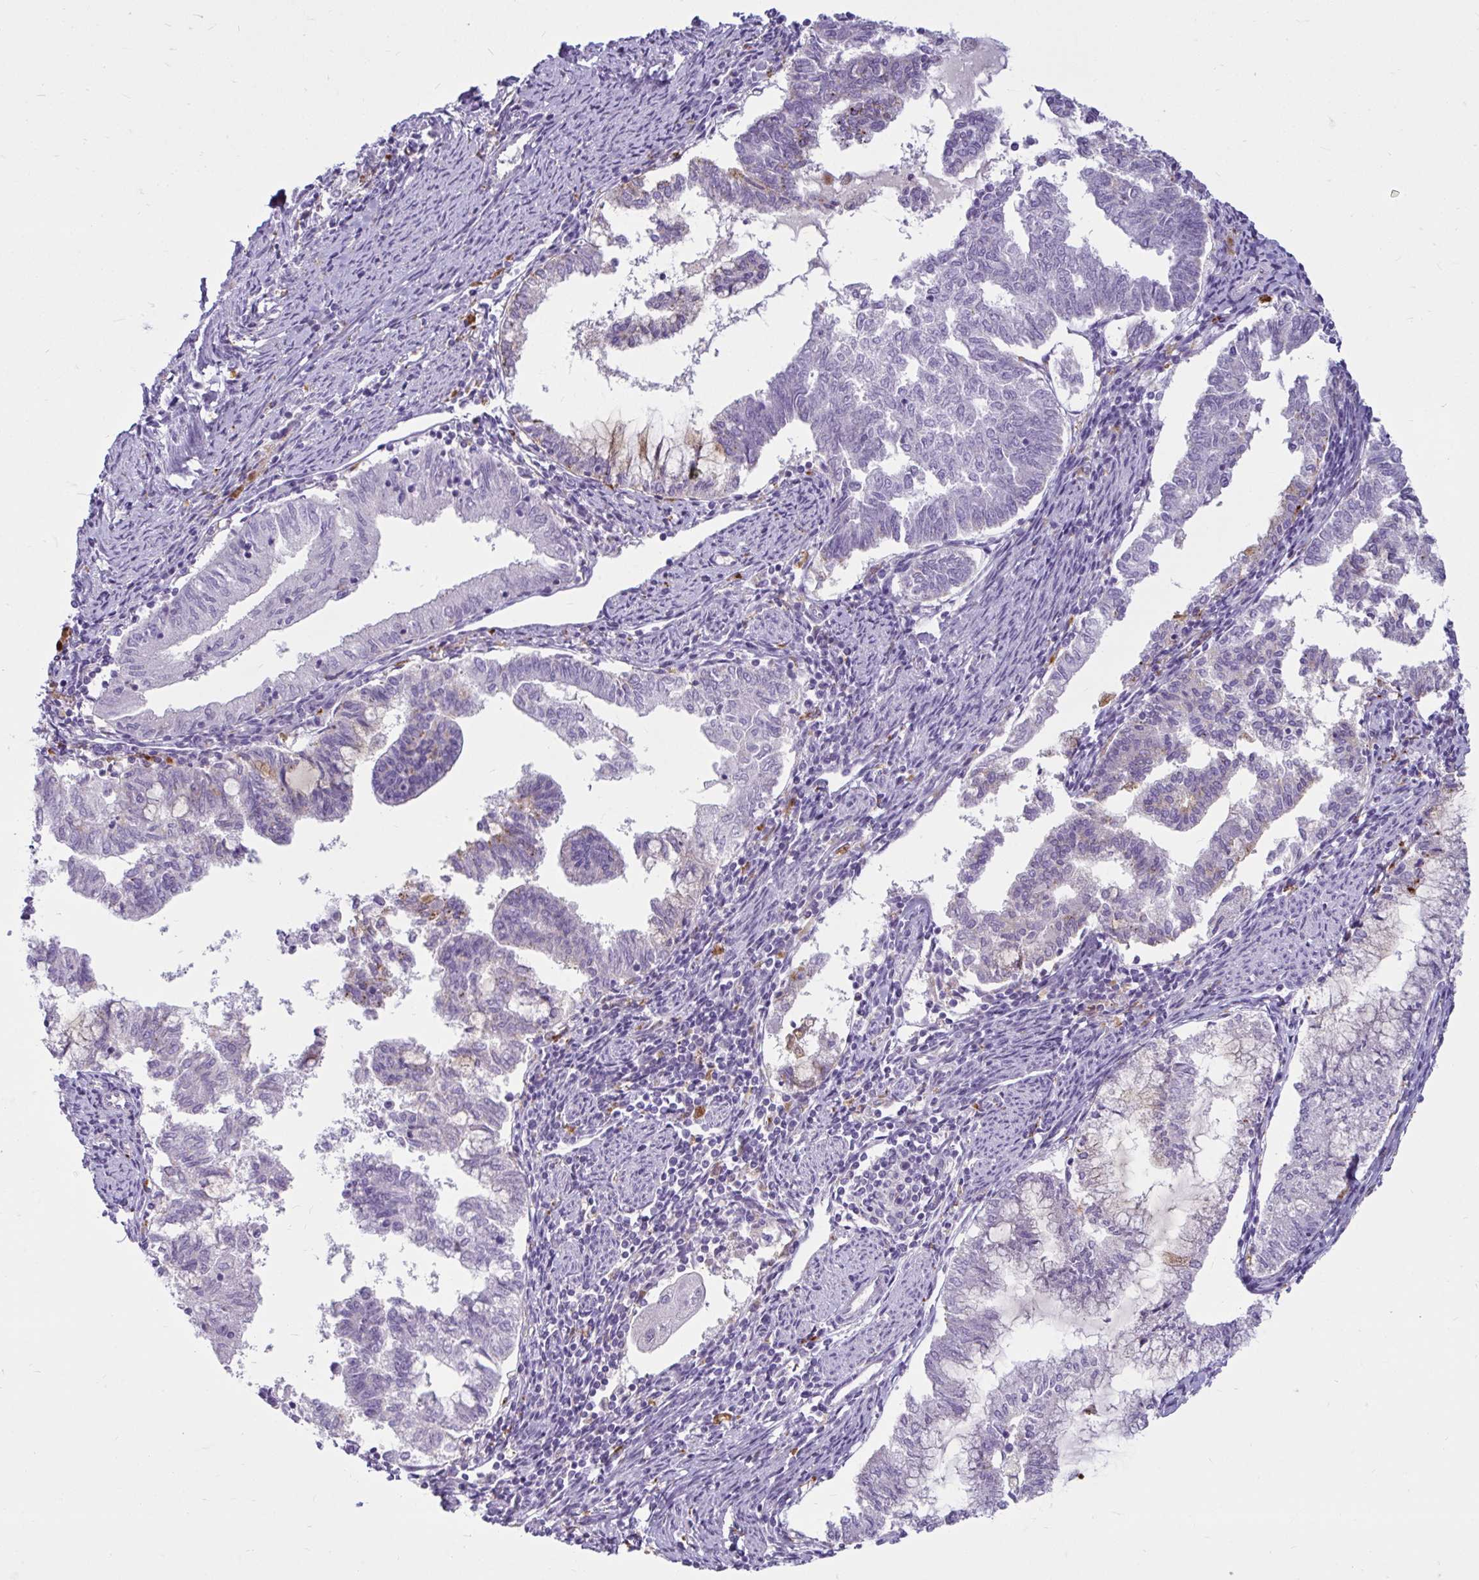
{"staining": {"intensity": "negative", "quantity": "none", "location": "none"}, "tissue": "endometrial cancer", "cell_type": "Tumor cells", "image_type": "cancer", "snomed": [{"axis": "morphology", "description": "Adenocarcinoma, NOS"}, {"axis": "topography", "description": "Endometrium"}], "caption": "This is a histopathology image of immunohistochemistry staining of endometrial cancer, which shows no positivity in tumor cells.", "gene": "CTSZ", "patient": {"sex": "female", "age": 79}}